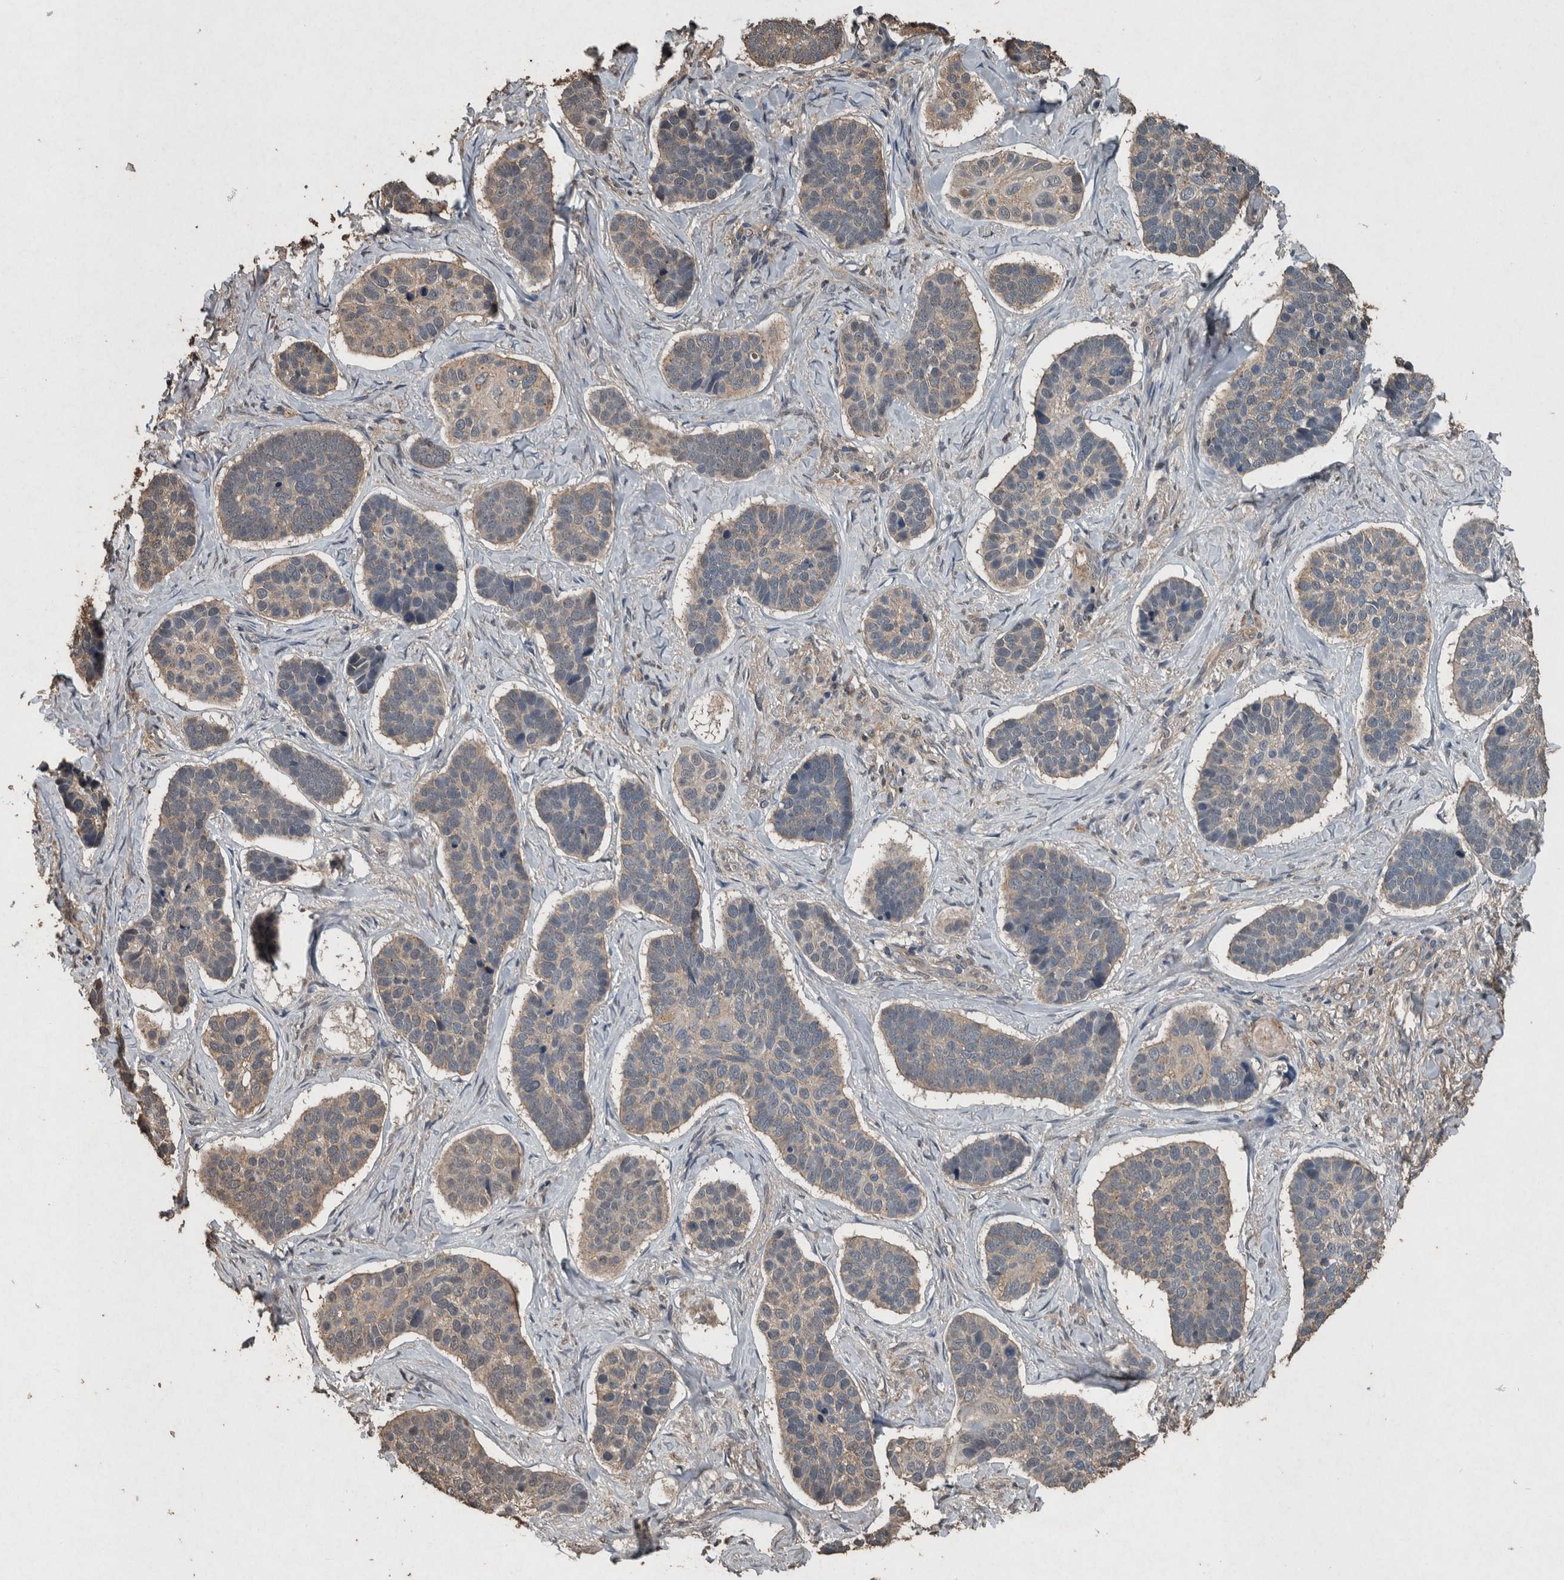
{"staining": {"intensity": "weak", "quantity": "25%-75%", "location": "cytoplasmic/membranous"}, "tissue": "skin cancer", "cell_type": "Tumor cells", "image_type": "cancer", "snomed": [{"axis": "morphology", "description": "Basal cell carcinoma"}, {"axis": "topography", "description": "Skin"}], "caption": "Tumor cells exhibit weak cytoplasmic/membranous positivity in about 25%-75% of cells in basal cell carcinoma (skin).", "gene": "FGFRL1", "patient": {"sex": "male", "age": 62}}